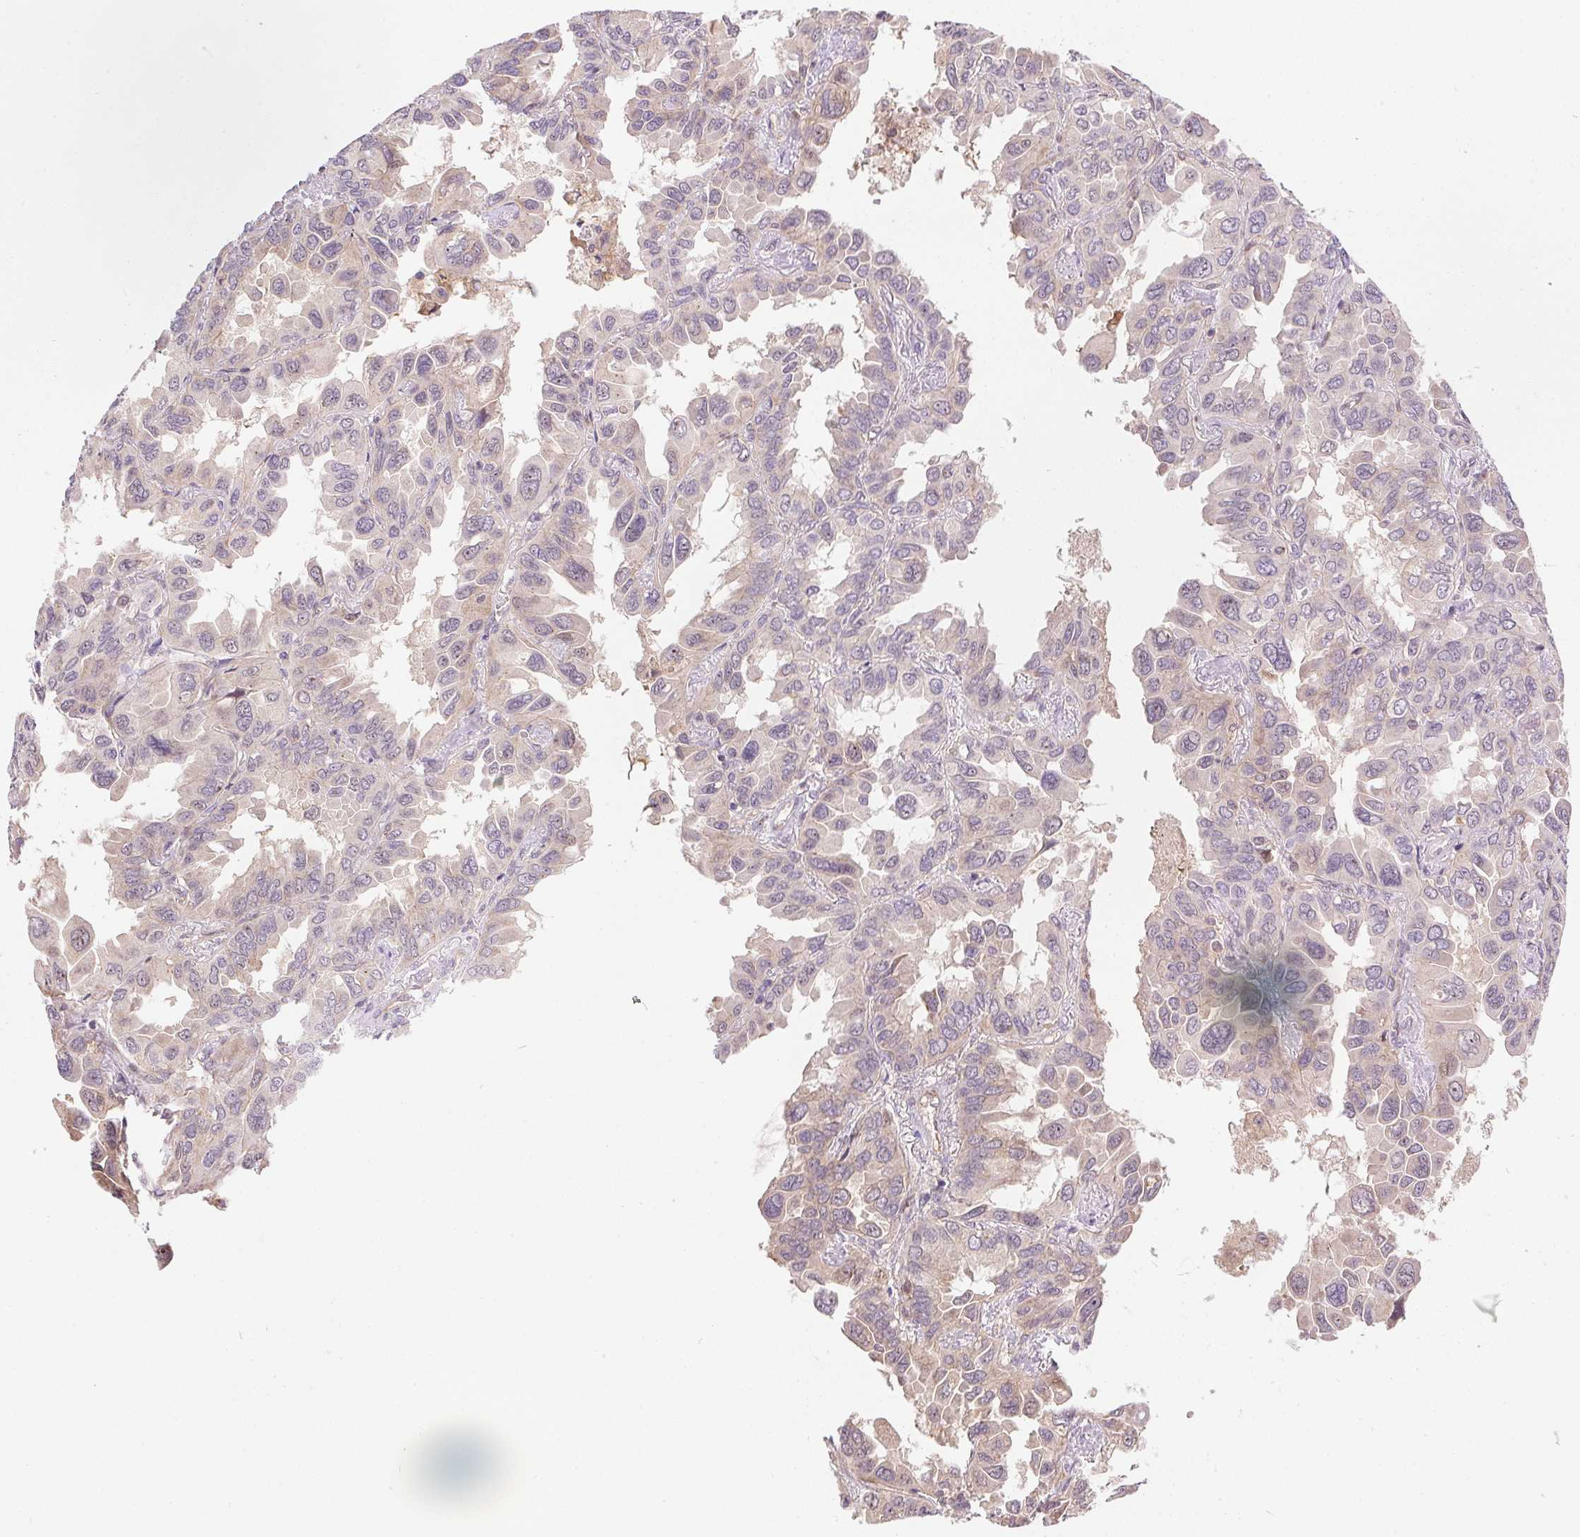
{"staining": {"intensity": "weak", "quantity": "<25%", "location": "cytoplasmic/membranous"}, "tissue": "lung cancer", "cell_type": "Tumor cells", "image_type": "cancer", "snomed": [{"axis": "morphology", "description": "Adenocarcinoma, NOS"}, {"axis": "topography", "description": "Lung"}], "caption": "This photomicrograph is of adenocarcinoma (lung) stained with IHC to label a protein in brown with the nuclei are counter-stained blue. There is no staining in tumor cells.", "gene": "NUDT16", "patient": {"sex": "male", "age": 64}}